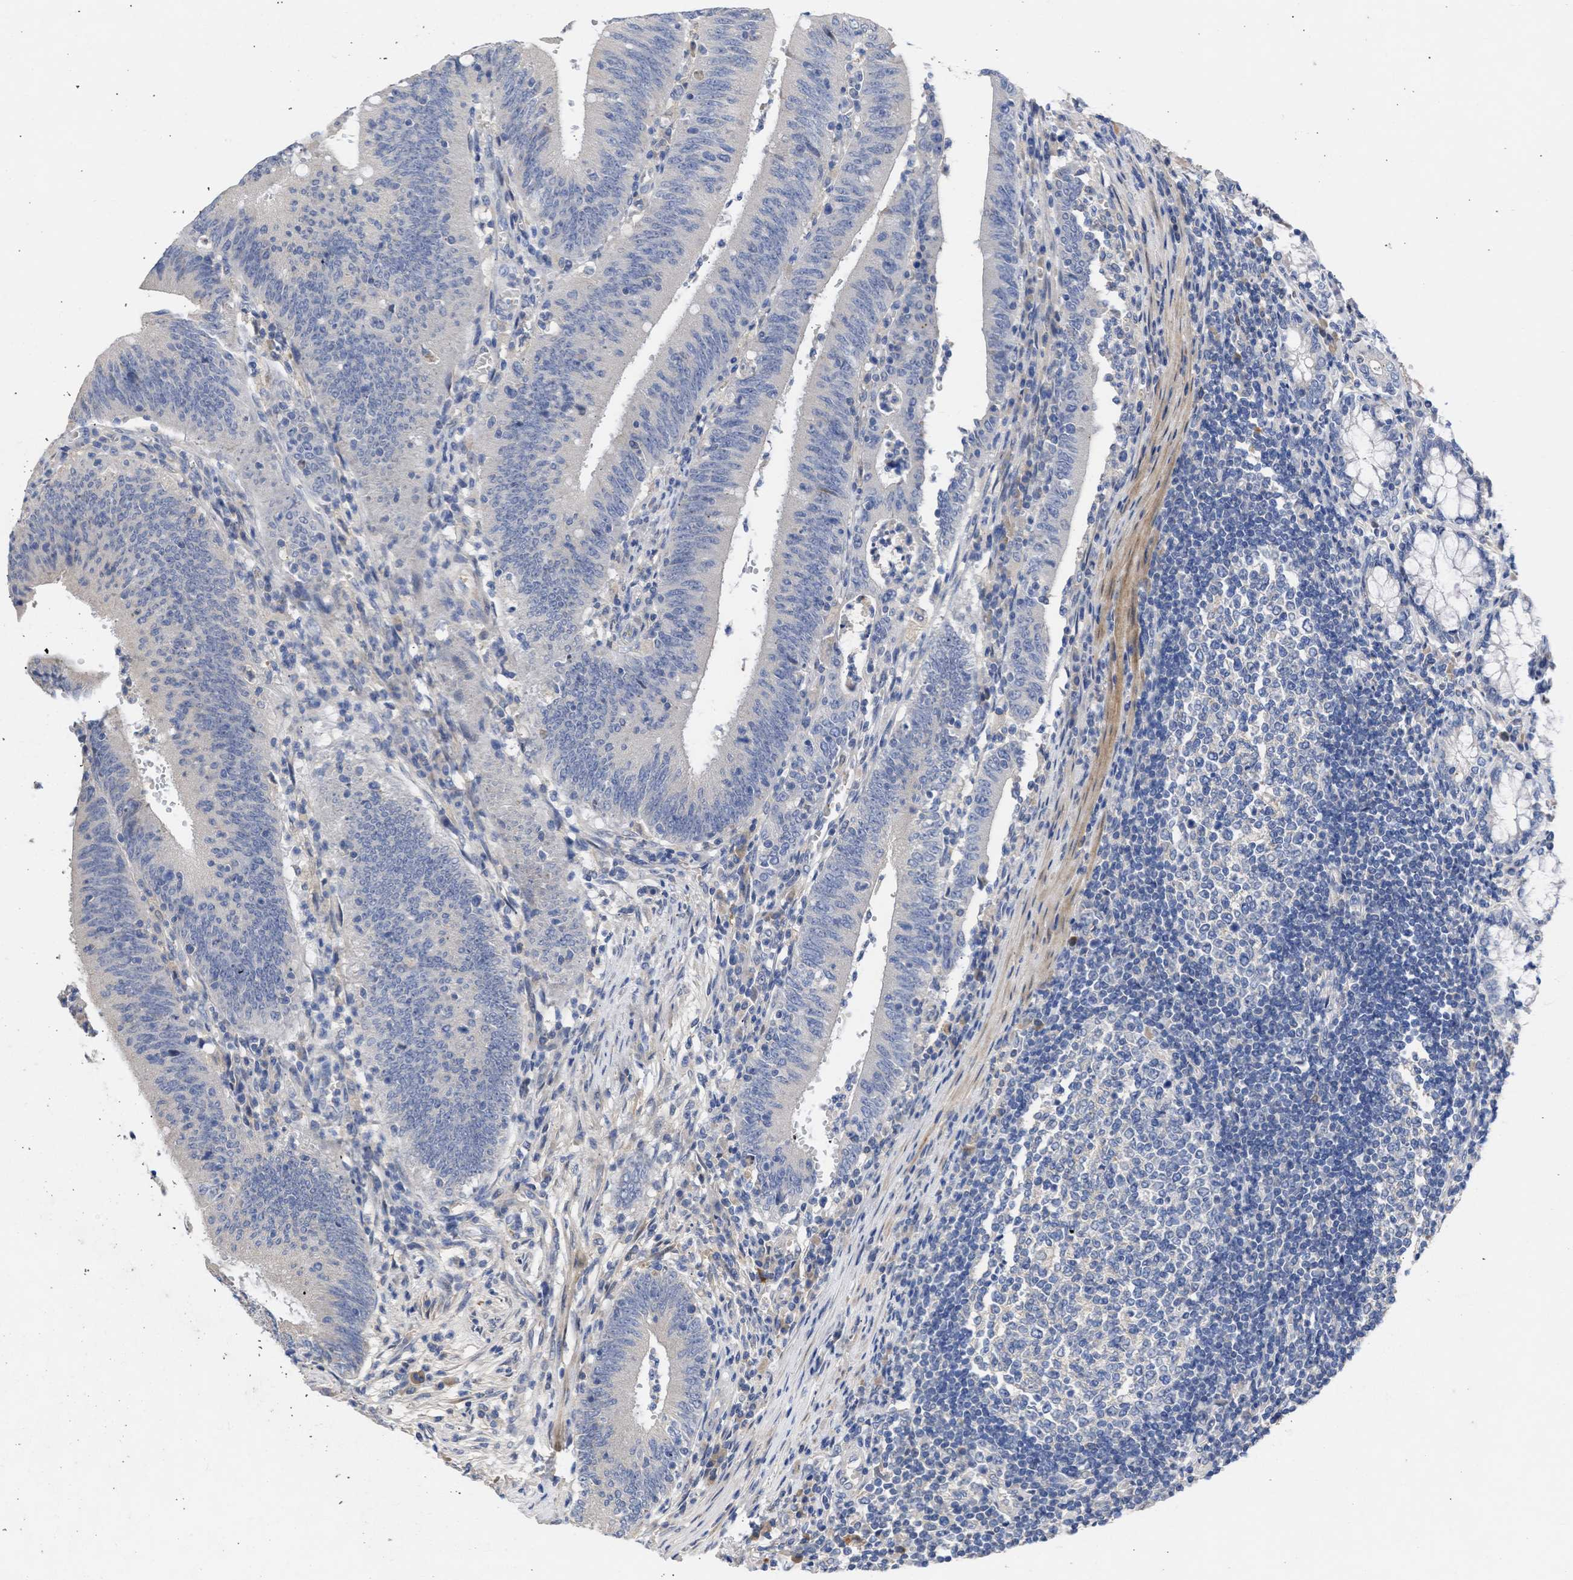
{"staining": {"intensity": "negative", "quantity": "none", "location": "none"}, "tissue": "colorectal cancer", "cell_type": "Tumor cells", "image_type": "cancer", "snomed": [{"axis": "morphology", "description": "Normal tissue, NOS"}, {"axis": "morphology", "description": "Adenocarcinoma, NOS"}, {"axis": "topography", "description": "Rectum"}], "caption": "Tumor cells show no significant protein expression in colorectal cancer.", "gene": "ARHGEF4", "patient": {"sex": "female", "age": 66}}